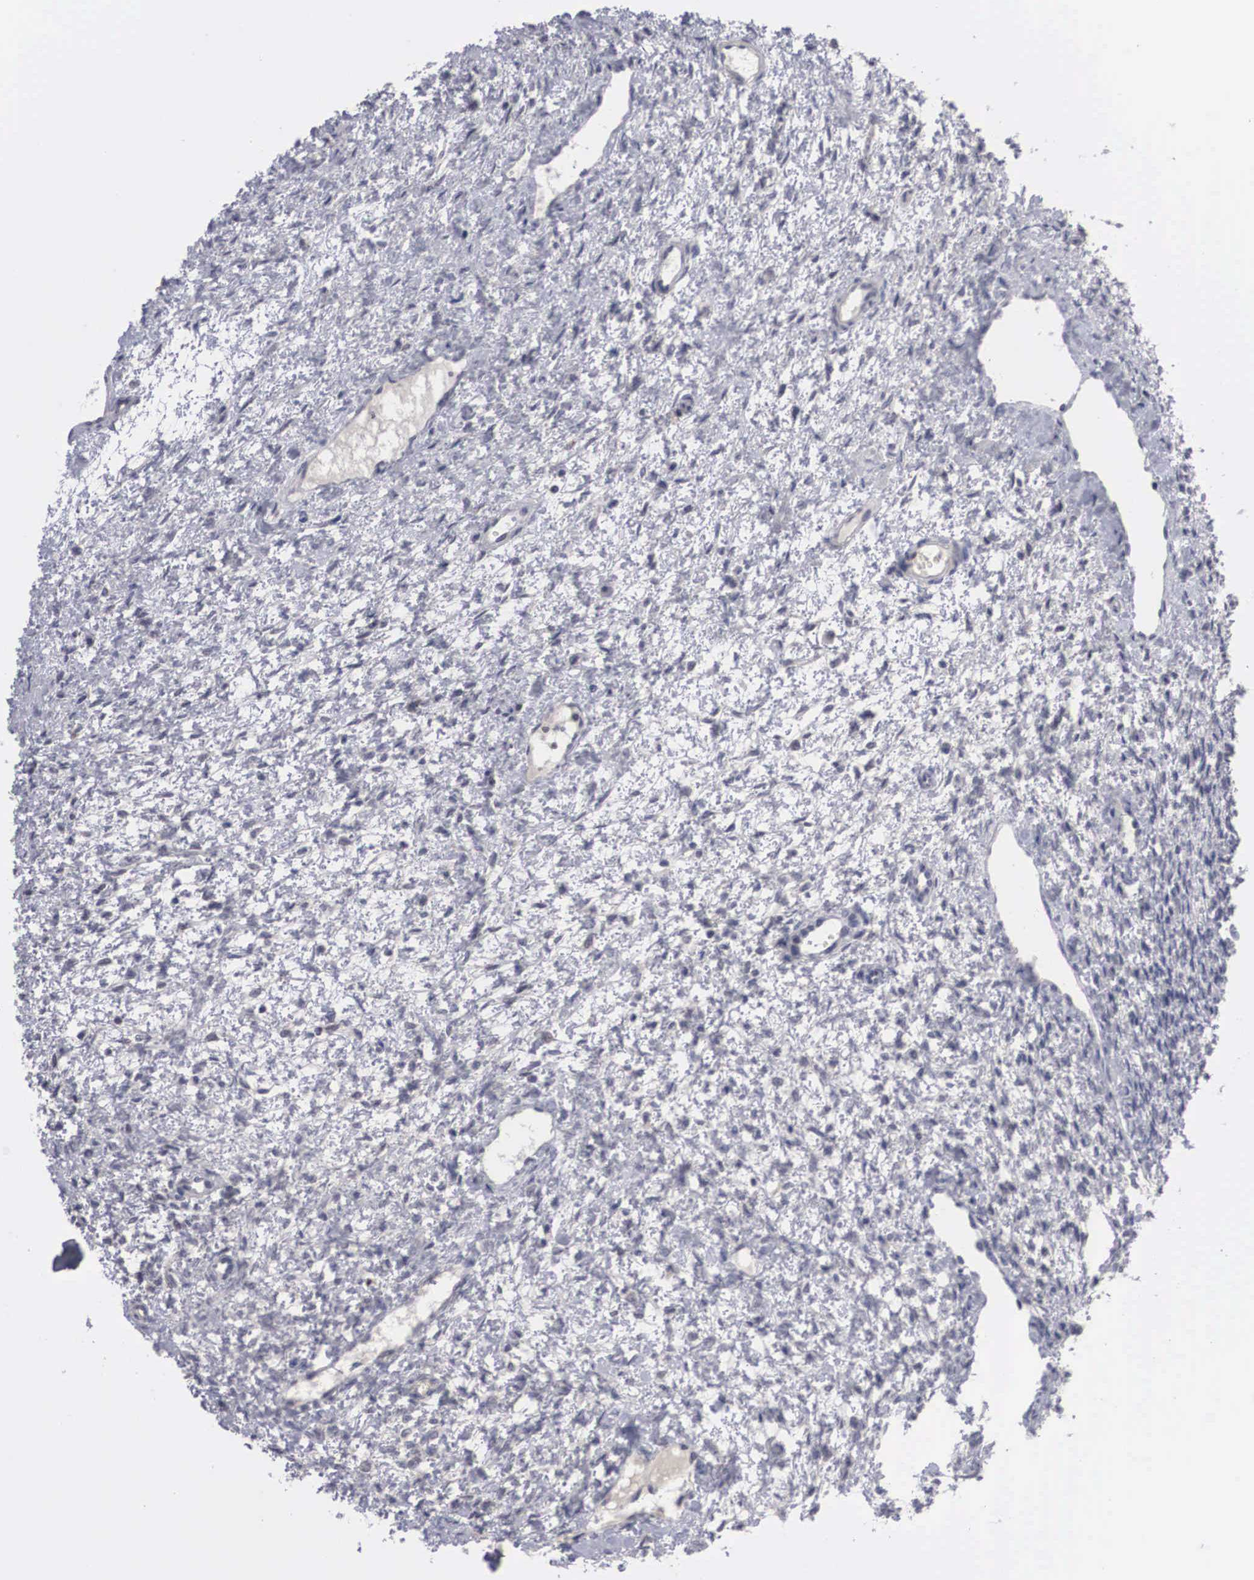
{"staining": {"intensity": "negative", "quantity": "none", "location": "none"}, "tissue": "ovary", "cell_type": "Ovarian stroma cells", "image_type": "normal", "snomed": [{"axis": "morphology", "description": "Normal tissue, NOS"}, {"axis": "topography", "description": "Ovary"}], "caption": "Immunohistochemistry (IHC) photomicrograph of unremarkable ovary: human ovary stained with DAB demonstrates no significant protein expression in ovarian stroma cells.", "gene": "WDR89", "patient": {"sex": "female", "age": 32}}